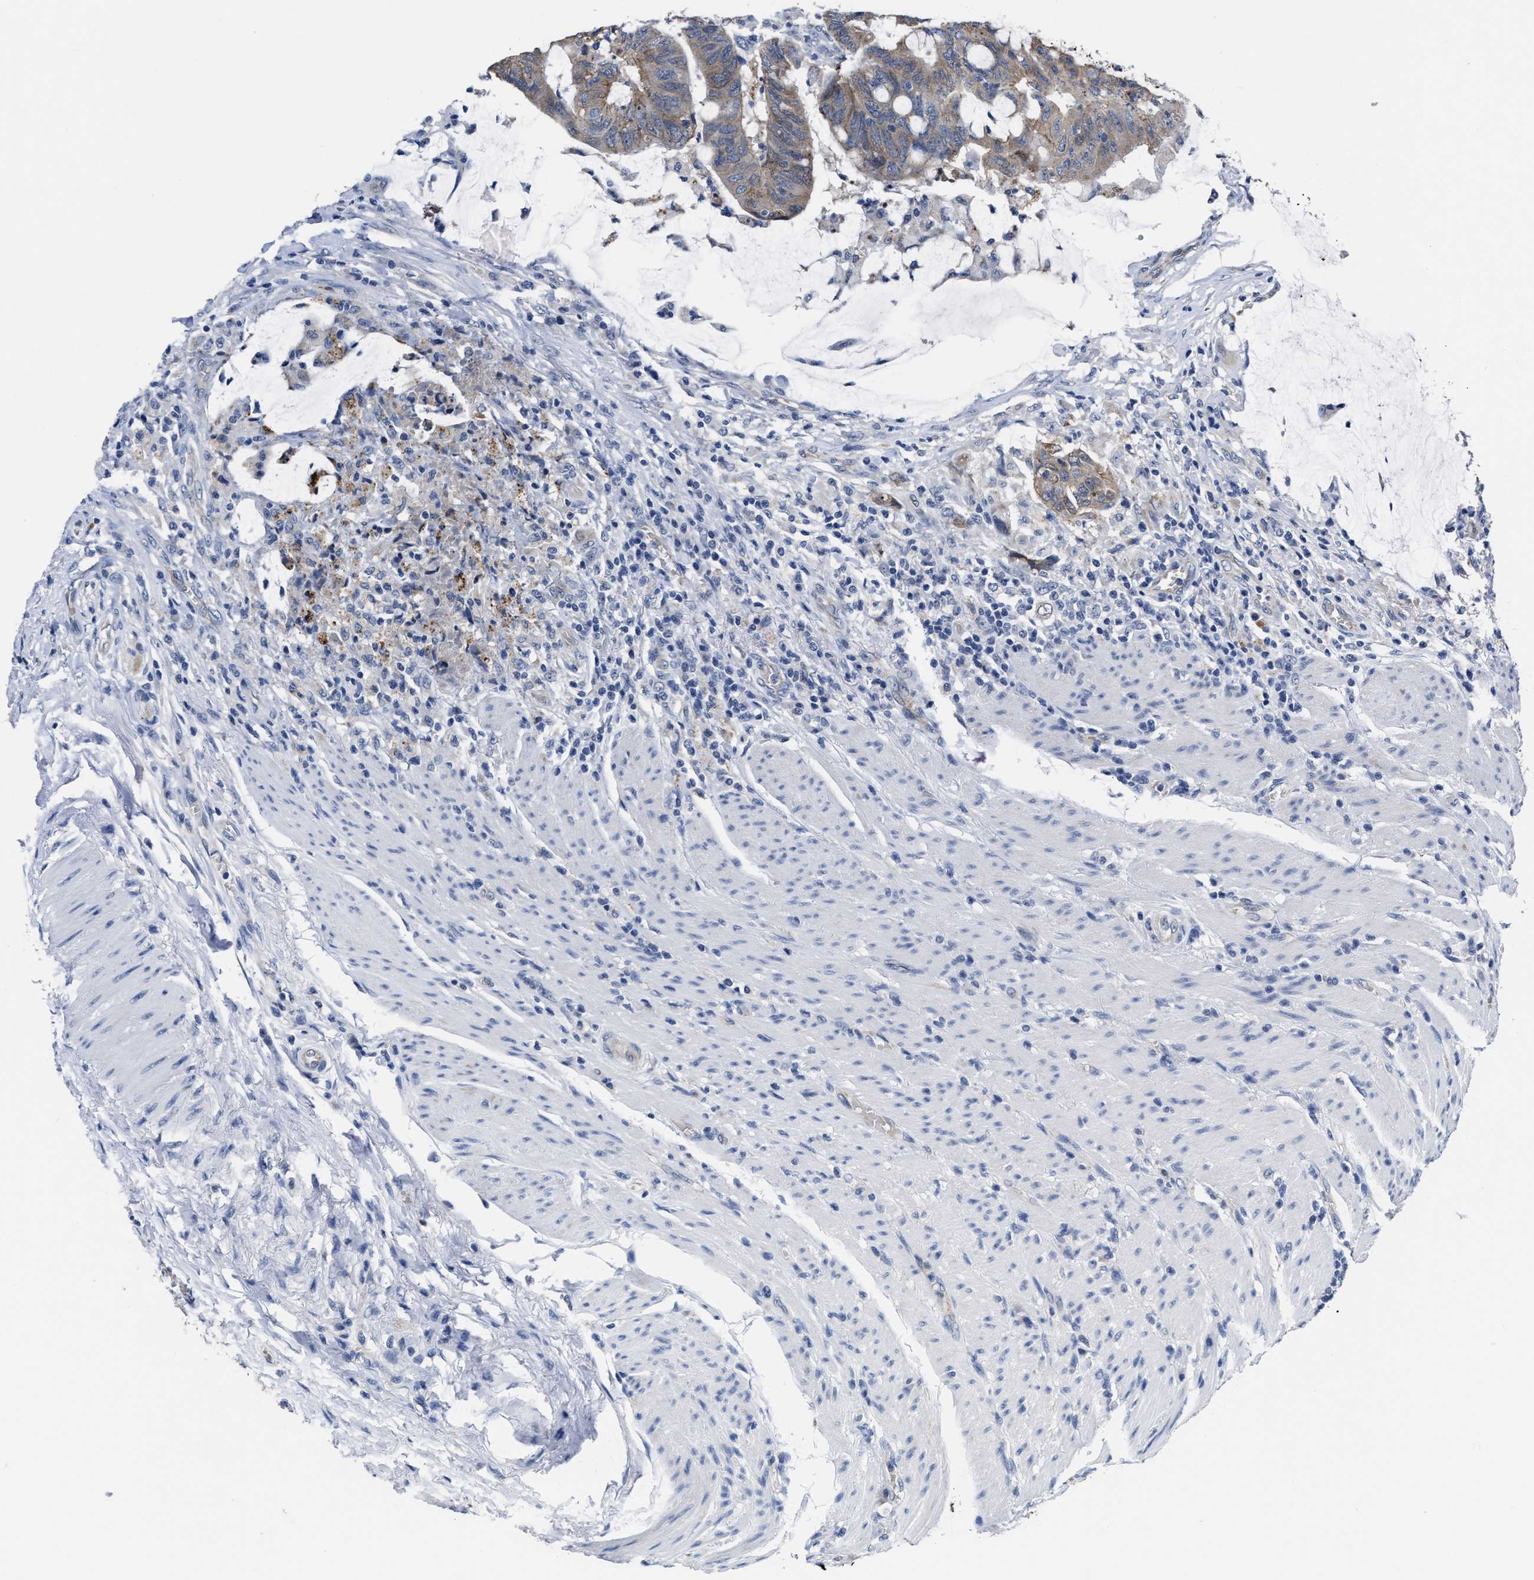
{"staining": {"intensity": "moderate", "quantity": ">75%", "location": "cytoplasmic/membranous"}, "tissue": "colorectal cancer", "cell_type": "Tumor cells", "image_type": "cancer", "snomed": [{"axis": "morphology", "description": "Normal tissue, NOS"}, {"axis": "morphology", "description": "Adenocarcinoma, NOS"}, {"axis": "topography", "description": "Rectum"}, {"axis": "topography", "description": "Peripheral nerve tissue"}], "caption": "Immunohistochemical staining of adenocarcinoma (colorectal) demonstrates moderate cytoplasmic/membranous protein expression in about >75% of tumor cells.", "gene": "GHITM", "patient": {"sex": "male", "age": 92}}